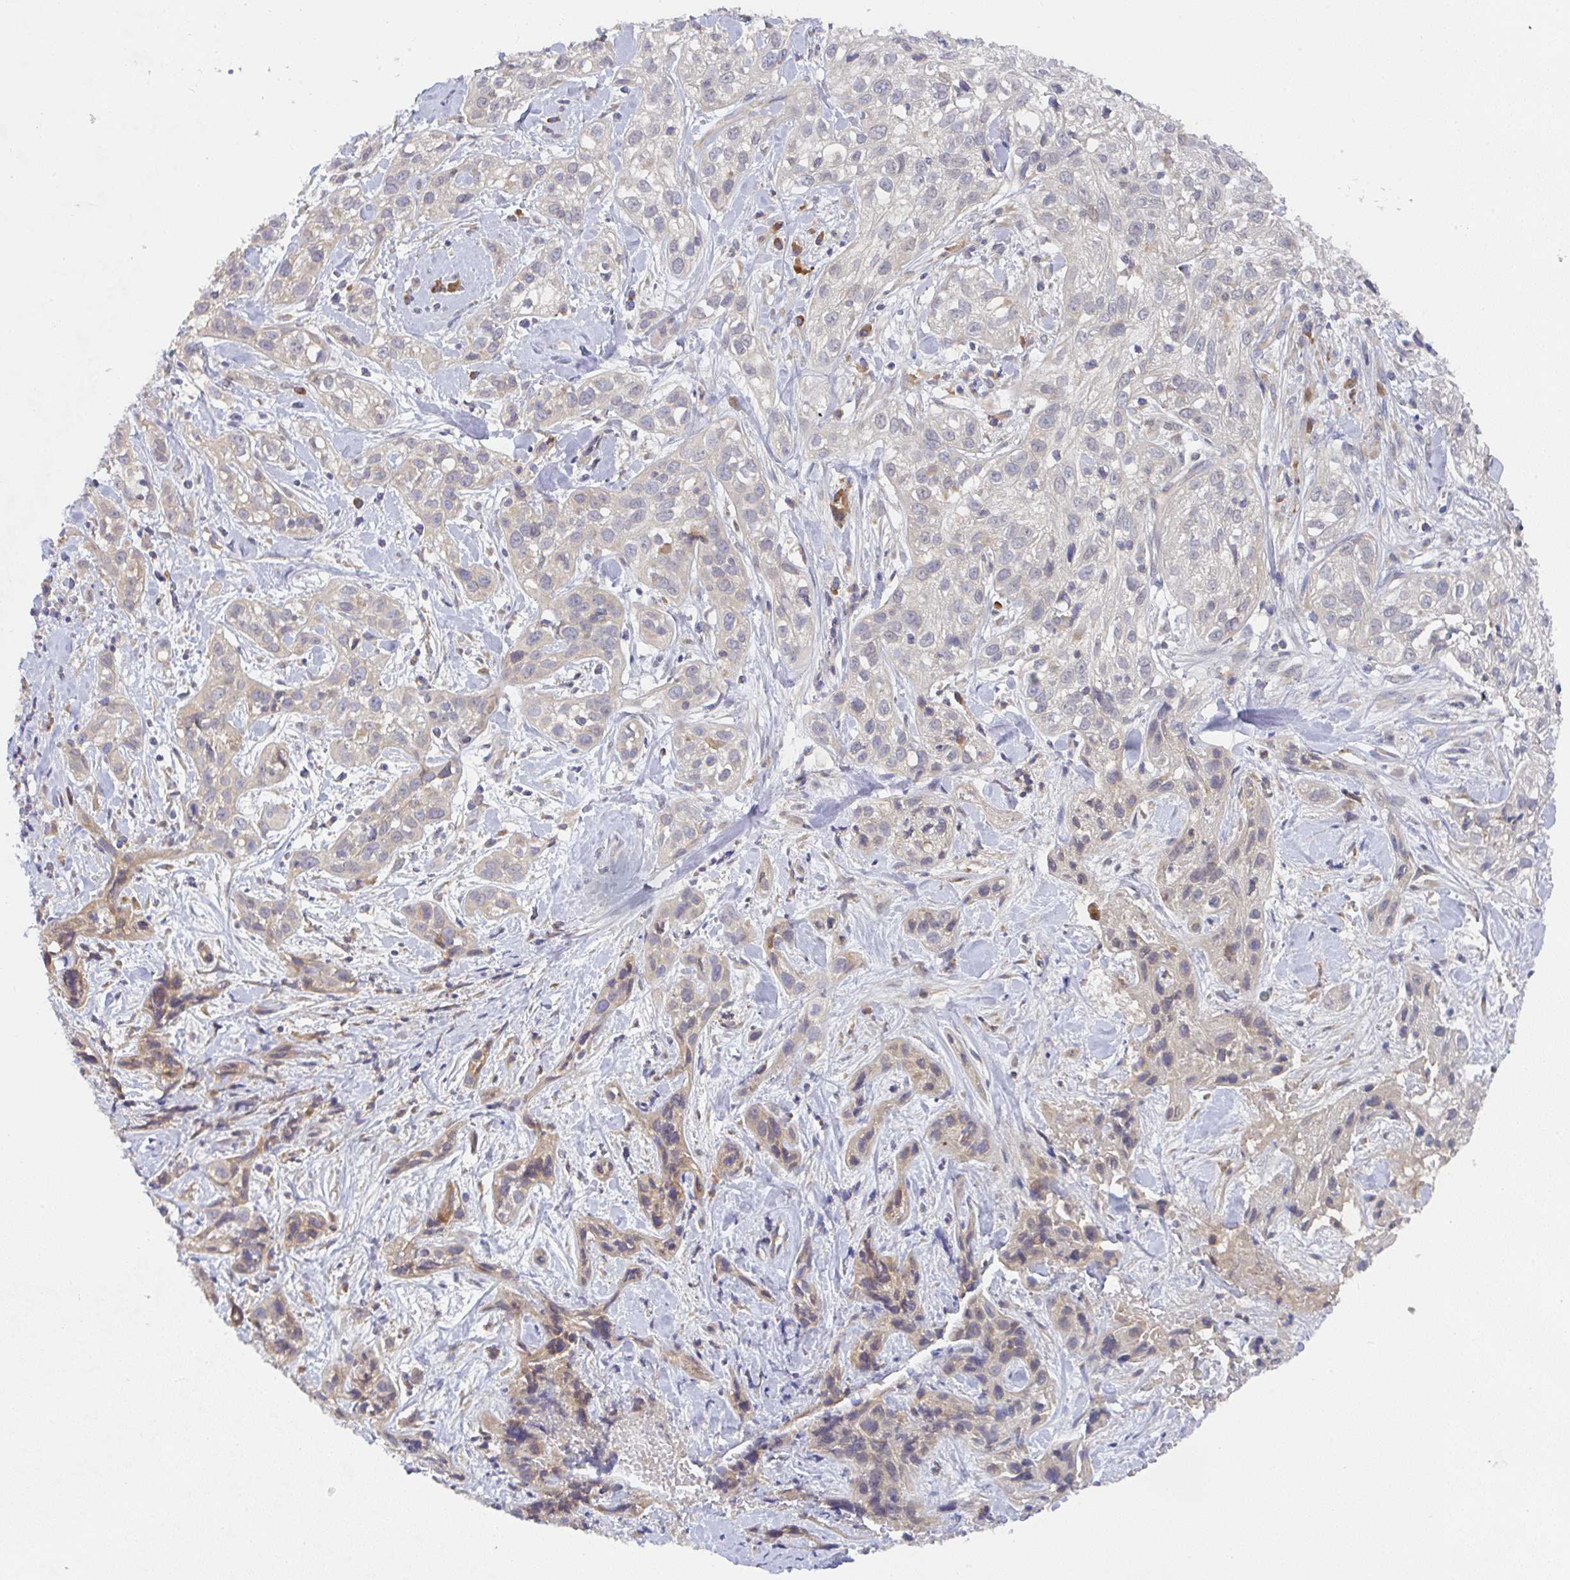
{"staining": {"intensity": "moderate", "quantity": "<25%", "location": "cytoplasmic/membranous"}, "tissue": "skin cancer", "cell_type": "Tumor cells", "image_type": "cancer", "snomed": [{"axis": "morphology", "description": "Squamous cell carcinoma, NOS"}, {"axis": "topography", "description": "Skin"}], "caption": "Immunohistochemistry (IHC) staining of skin squamous cell carcinoma, which displays low levels of moderate cytoplasmic/membranous staining in approximately <25% of tumor cells indicating moderate cytoplasmic/membranous protein positivity. The staining was performed using DAB (3,3'-diaminobenzidine) (brown) for protein detection and nuclei were counterstained in hematoxylin (blue).", "gene": "DERL2", "patient": {"sex": "male", "age": 82}}